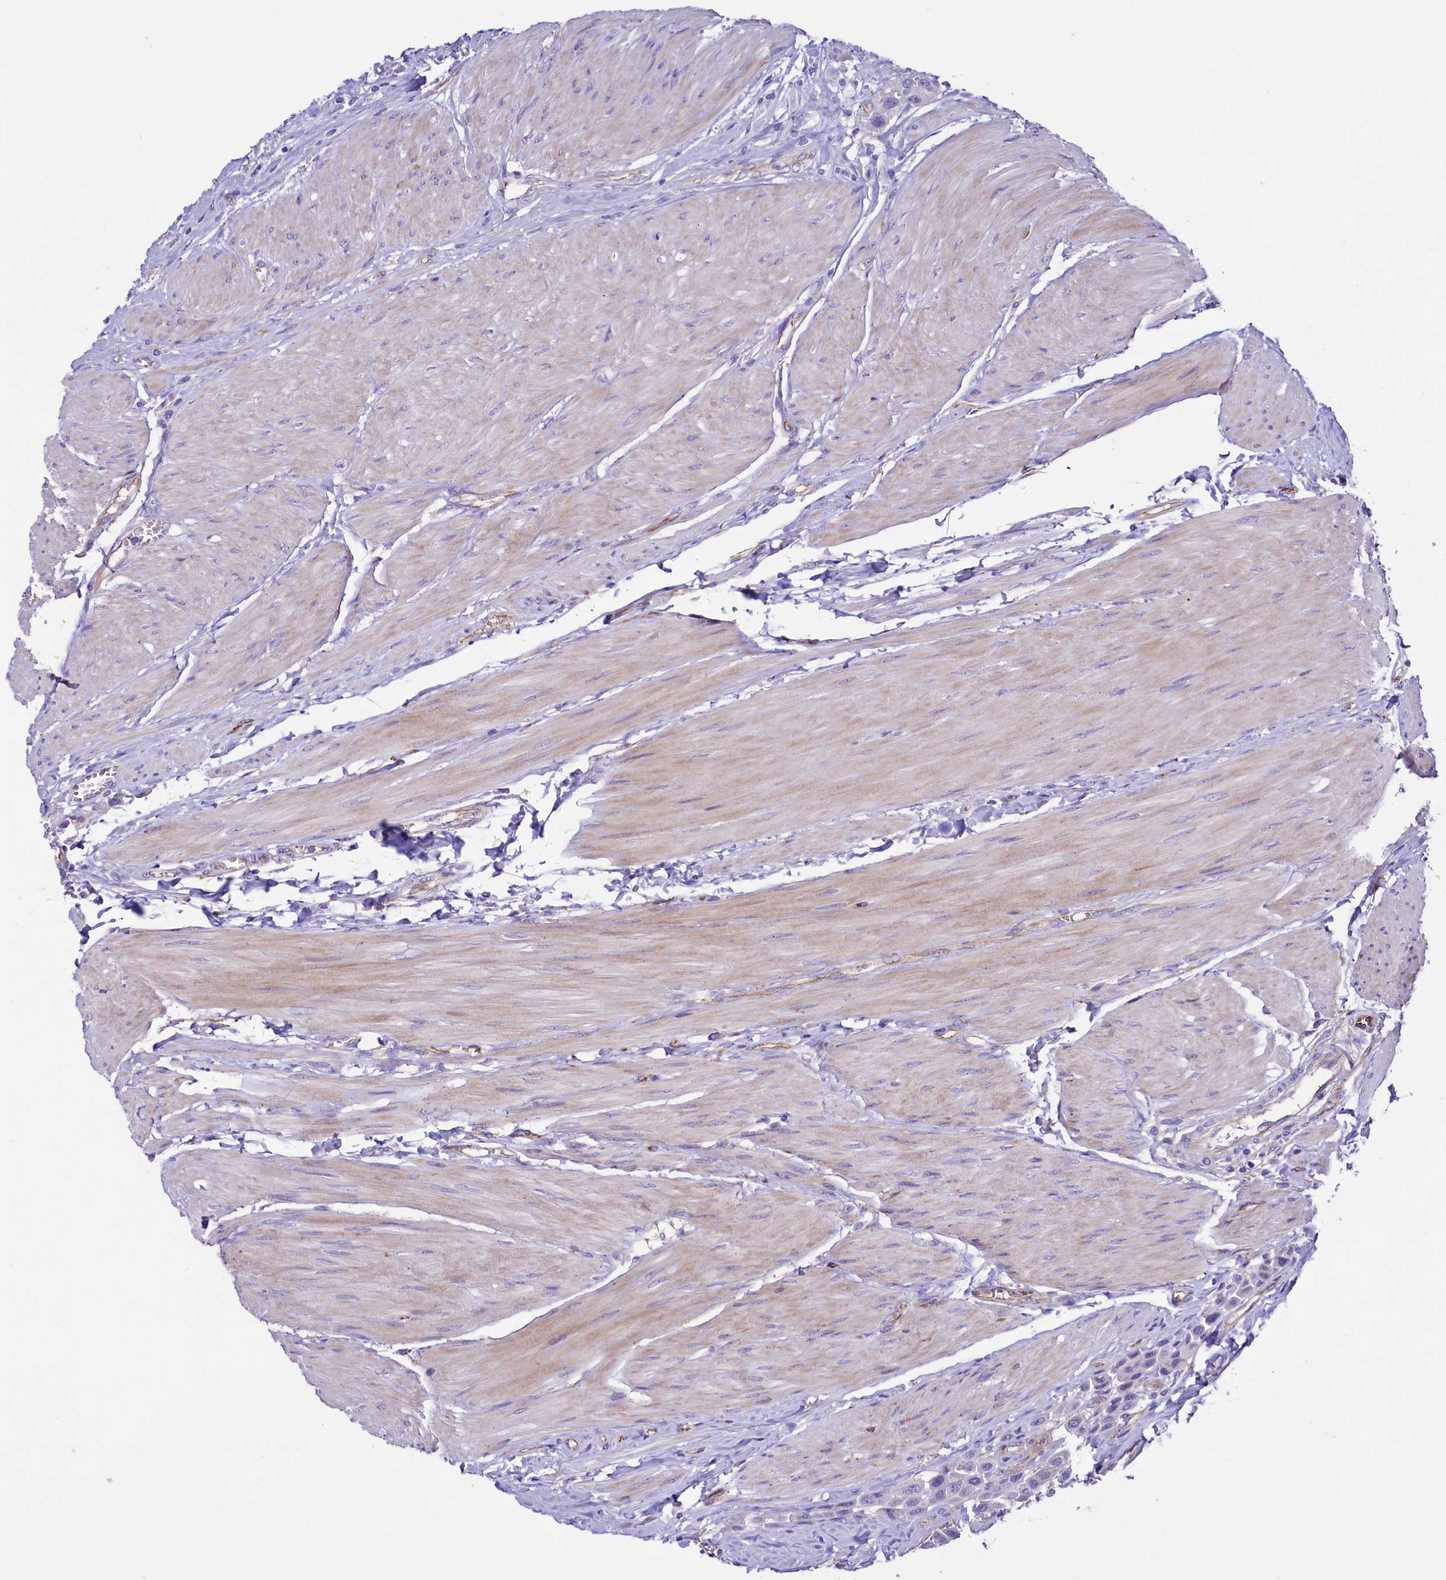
{"staining": {"intensity": "negative", "quantity": "none", "location": "none"}, "tissue": "urothelial cancer", "cell_type": "Tumor cells", "image_type": "cancer", "snomed": [{"axis": "morphology", "description": "Urothelial carcinoma, High grade"}, {"axis": "topography", "description": "Urinary bladder"}], "caption": "Protein analysis of urothelial carcinoma (high-grade) shows no significant positivity in tumor cells. (DAB (3,3'-diaminobenzidine) immunohistochemistry (IHC) with hematoxylin counter stain).", "gene": "SLF1", "patient": {"sex": "male", "age": 50}}